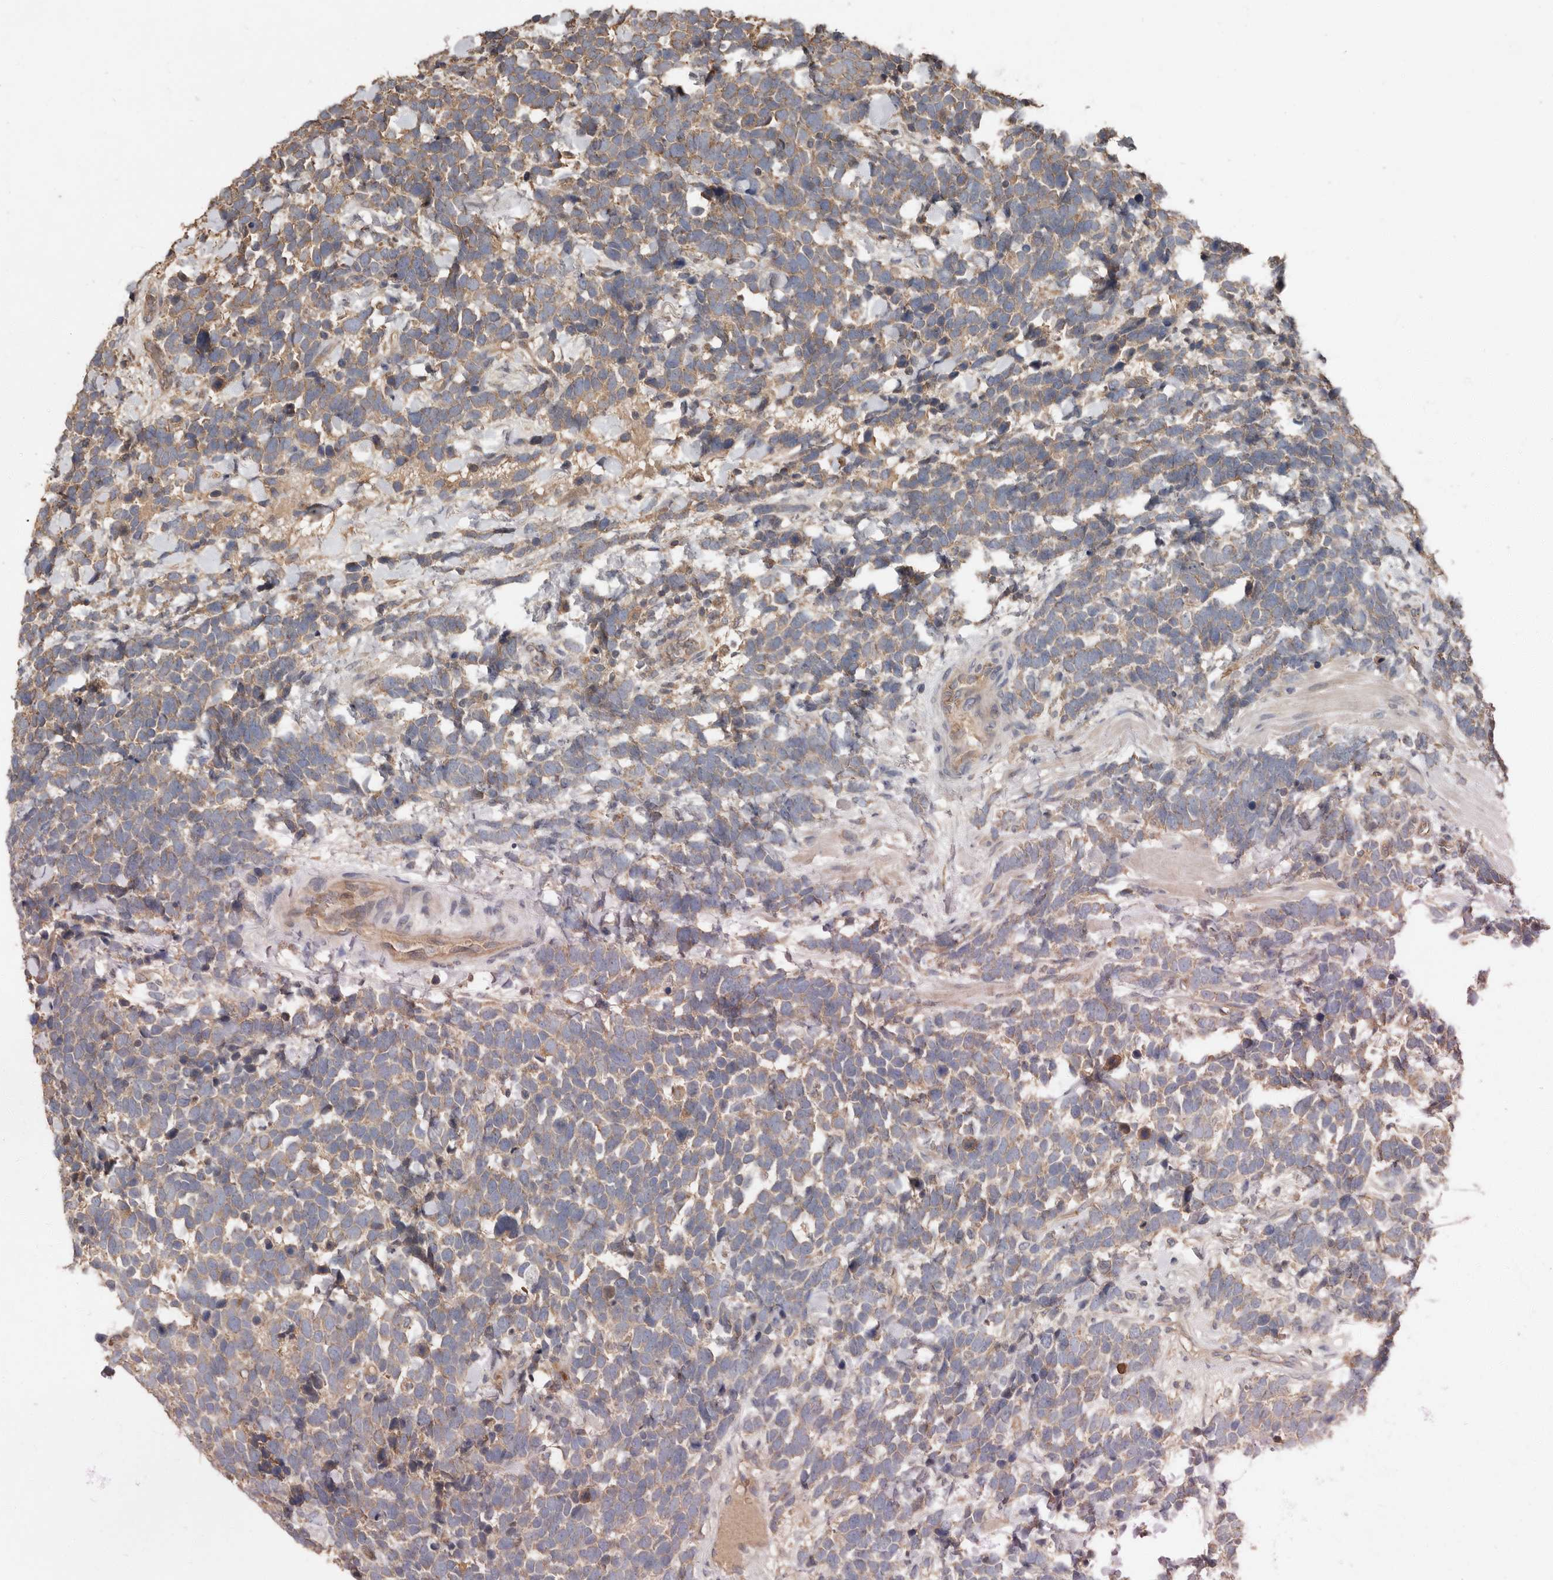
{"staining": {"intensity": "weak", "quantity": "25%-75%", "location": "cytoplasmic/membranous"}, "tissue": "urothelial cancer", "cell_type": "Tumor cells", "image_type": "cancer", "snomed": [{"axis": "morphology", "description": "Urothelial carcinoma, High grade"}, {"axis": "topography", "description": "Urinary bladder"}], "caption": "Immunohistochemical staining of human urothelial carcinoma (high-grade) demonstrates low levels of weak cytoplasmic/membranous expression in approximately 25%-75% of tumor cells. (DAB (3,3'-diaminobenzidine) IHC with brightfield microscopy, high magnification).", "gene": "KIF26B", "patient": {"sex": "female", "age": 82}}